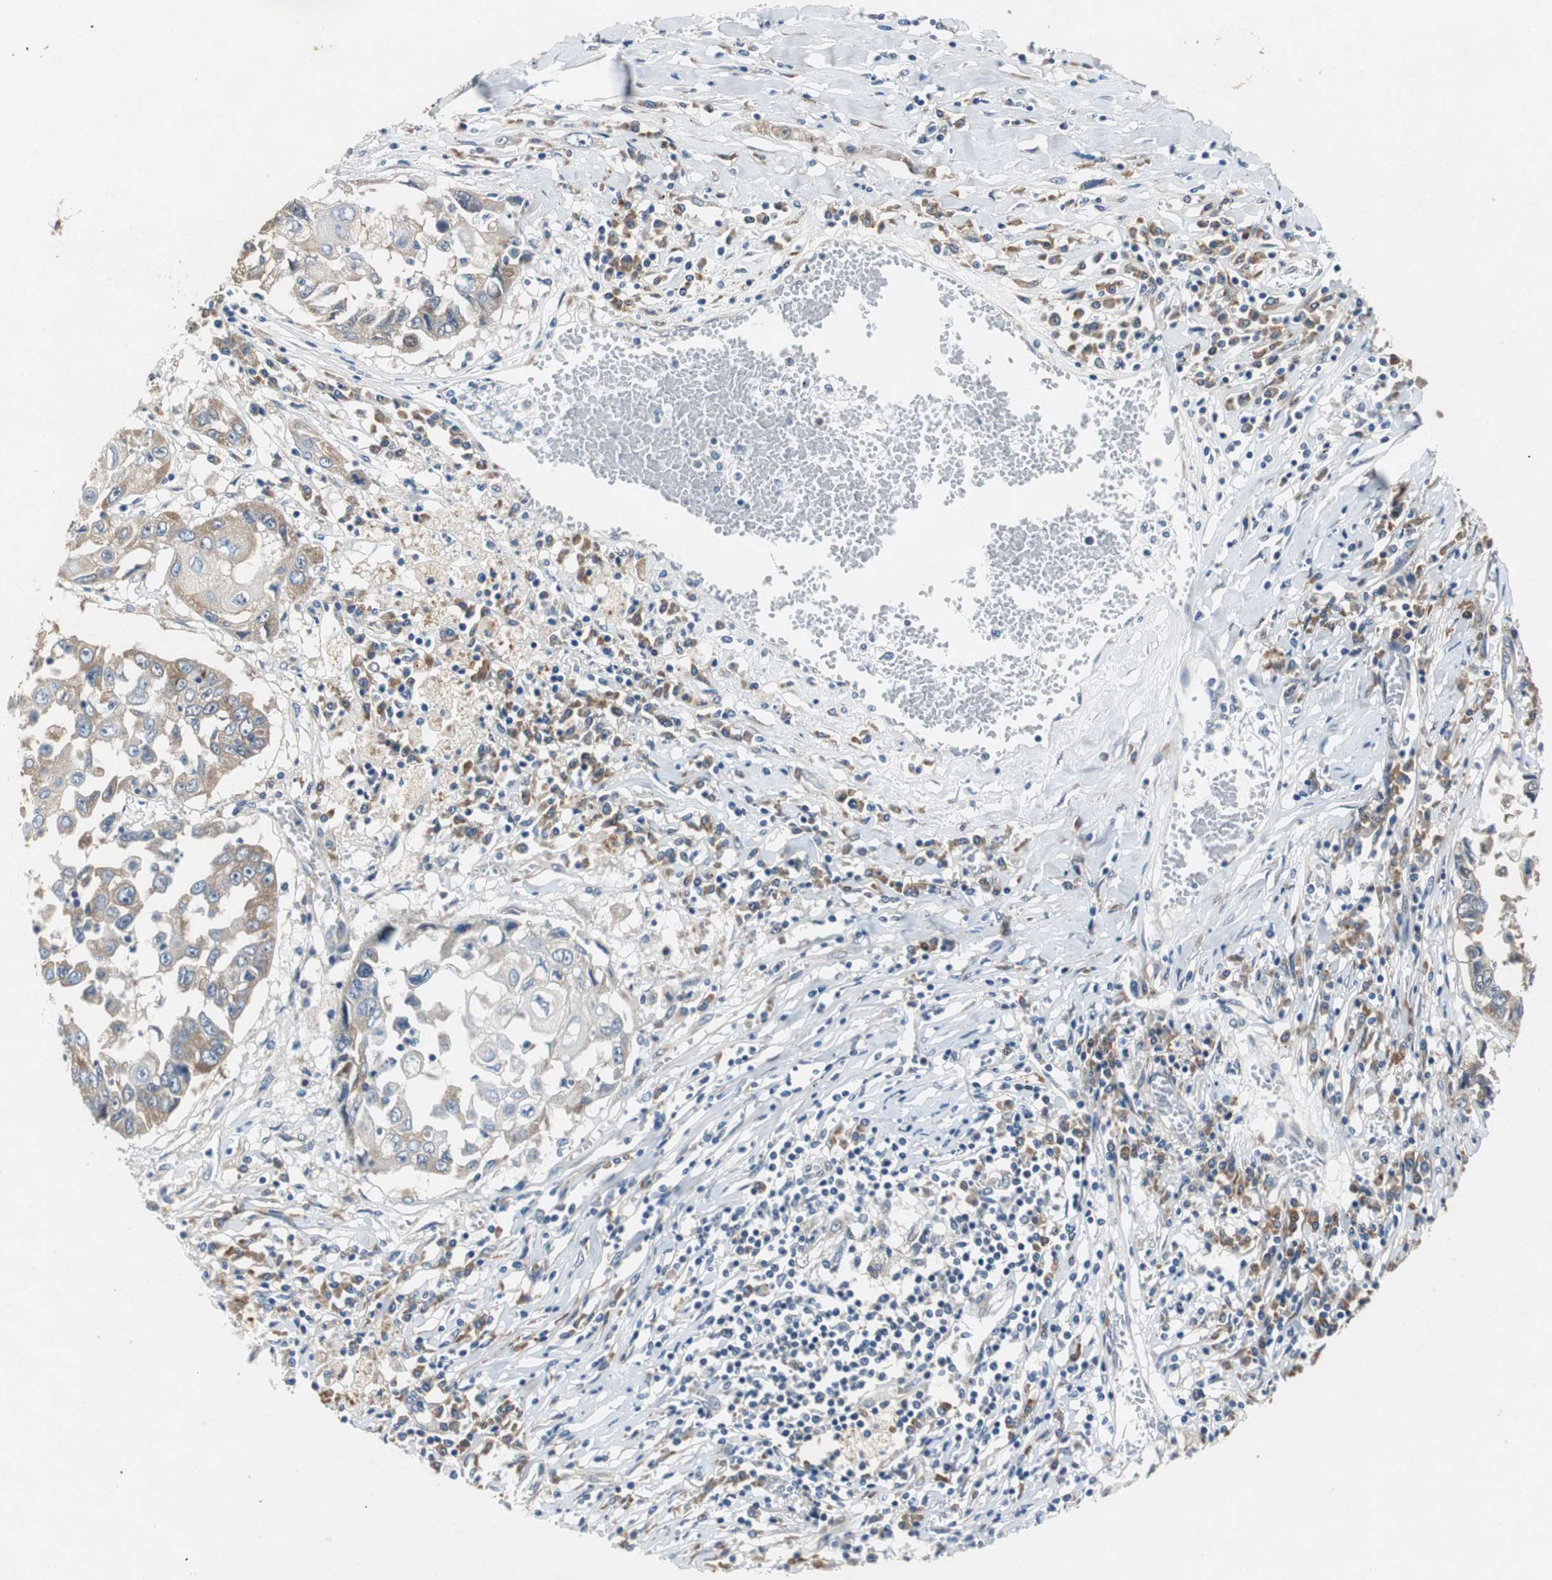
{"staining": {"intensity": "weak", "quantity": ">75%", "location": "cytoplasmic/membranous"}, "tissue": "lung cancer", "cell_type": "Tumor cells", "image_type": "cancer", "snomed": [{"axis": "morphology", "description": "Squamous cell carcinoma, NOS"}, {"axis": "topography", "description": "Lung"}], "caption": "The histopathology image exhibits a brown stain indicating the presence of a protein in the cytoplasmic/membranous of tumor cells in lung cancer (squamous cell carcinoma).", "gene": "RPL35", "patient": {"sex": "male", "age": 71}}